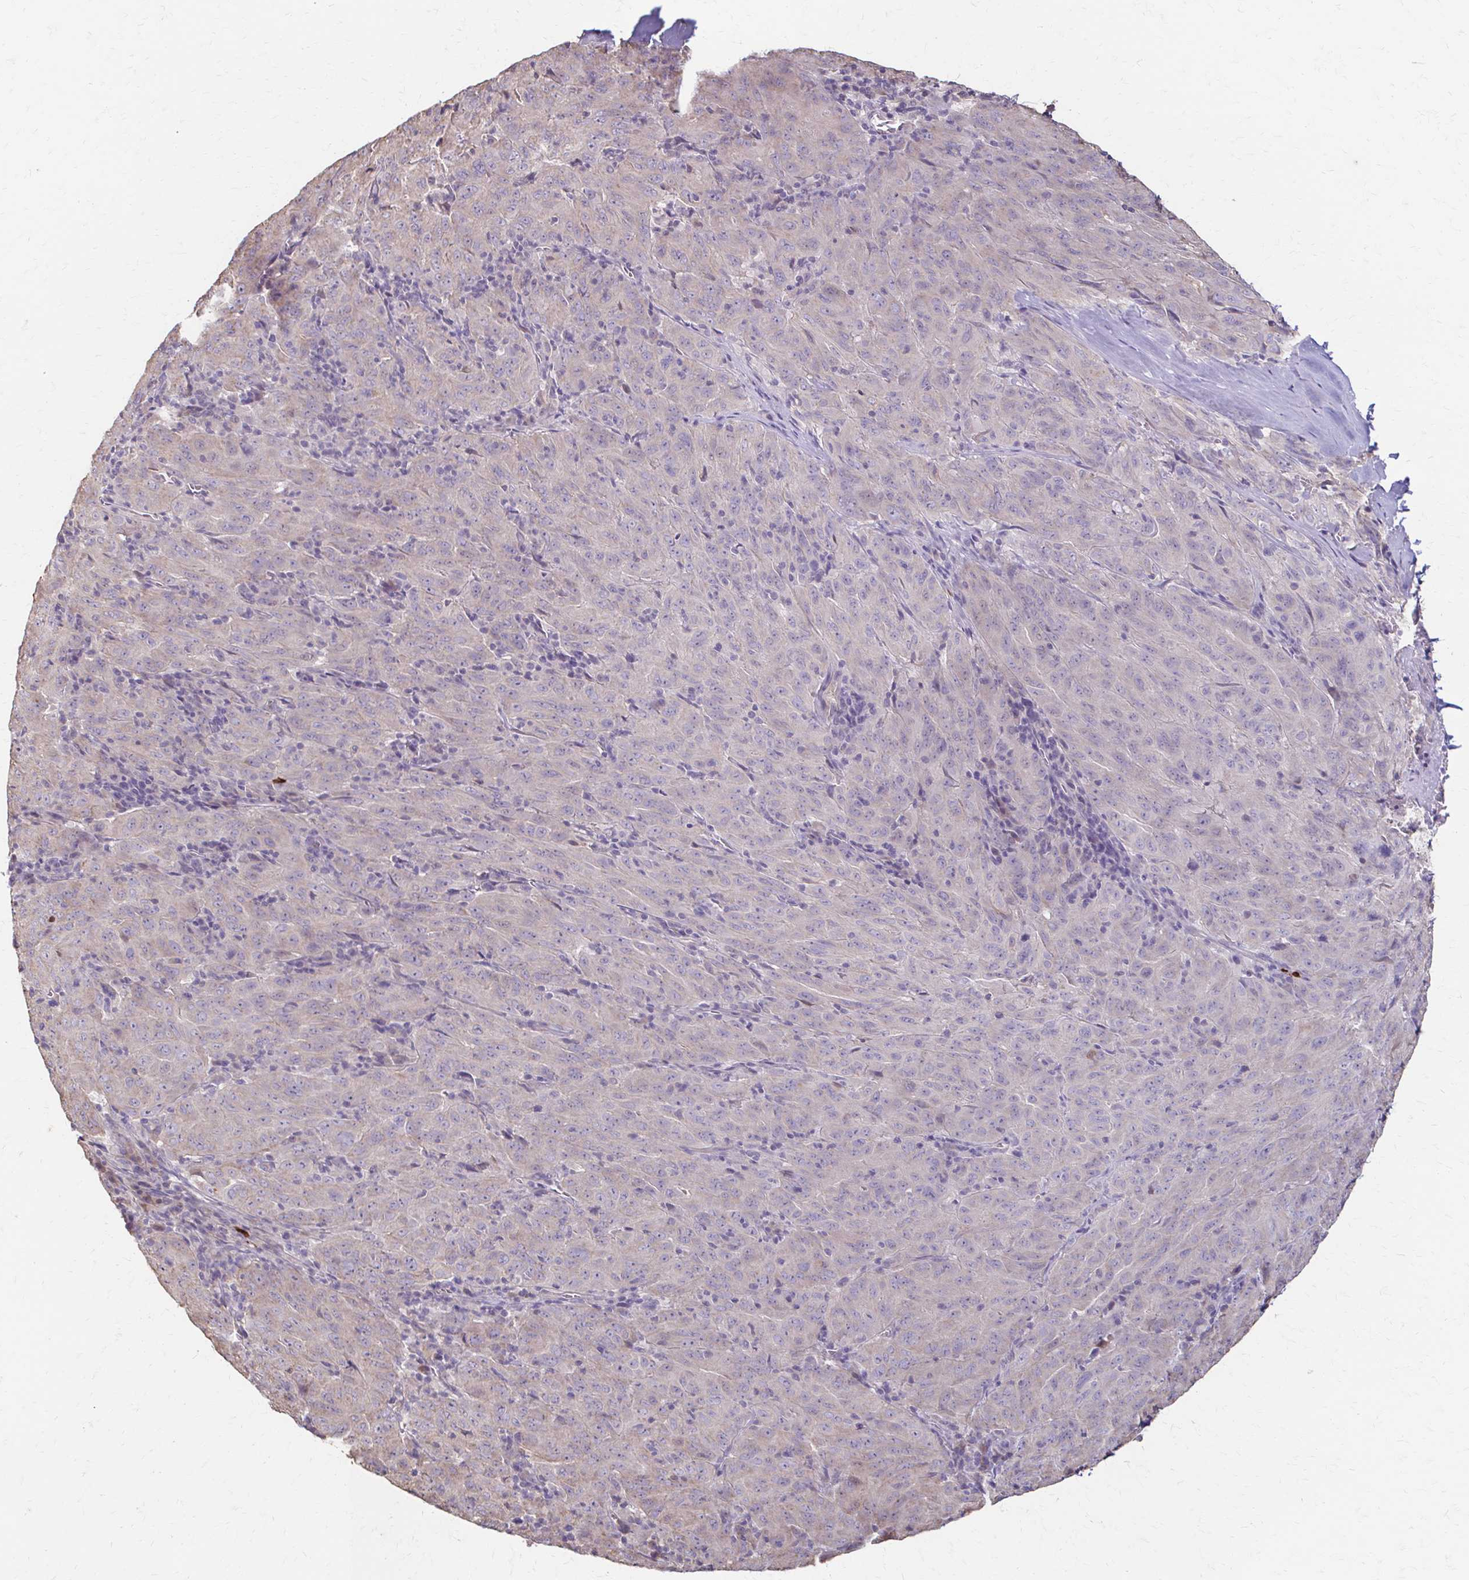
{"staining": {"intensity": "negative", "quantity": "none", "location": "none"}, "tissue": "pancreatic cancer", "cell_type": "Tumor cells", "image_type": "cancer", "snomed": [{"axis": "morphology", "description": "Adenocarcinoma, NOS"}, {"axis": "topography", "description": "Pancreas"}], "caption": "Immunohistochemical staining of human adenocarcinoma (pancreatic) reveals no significant staining in tumor cells.", "gene": "IL18BP", "patient": {"sex": "male", "age": 63}}